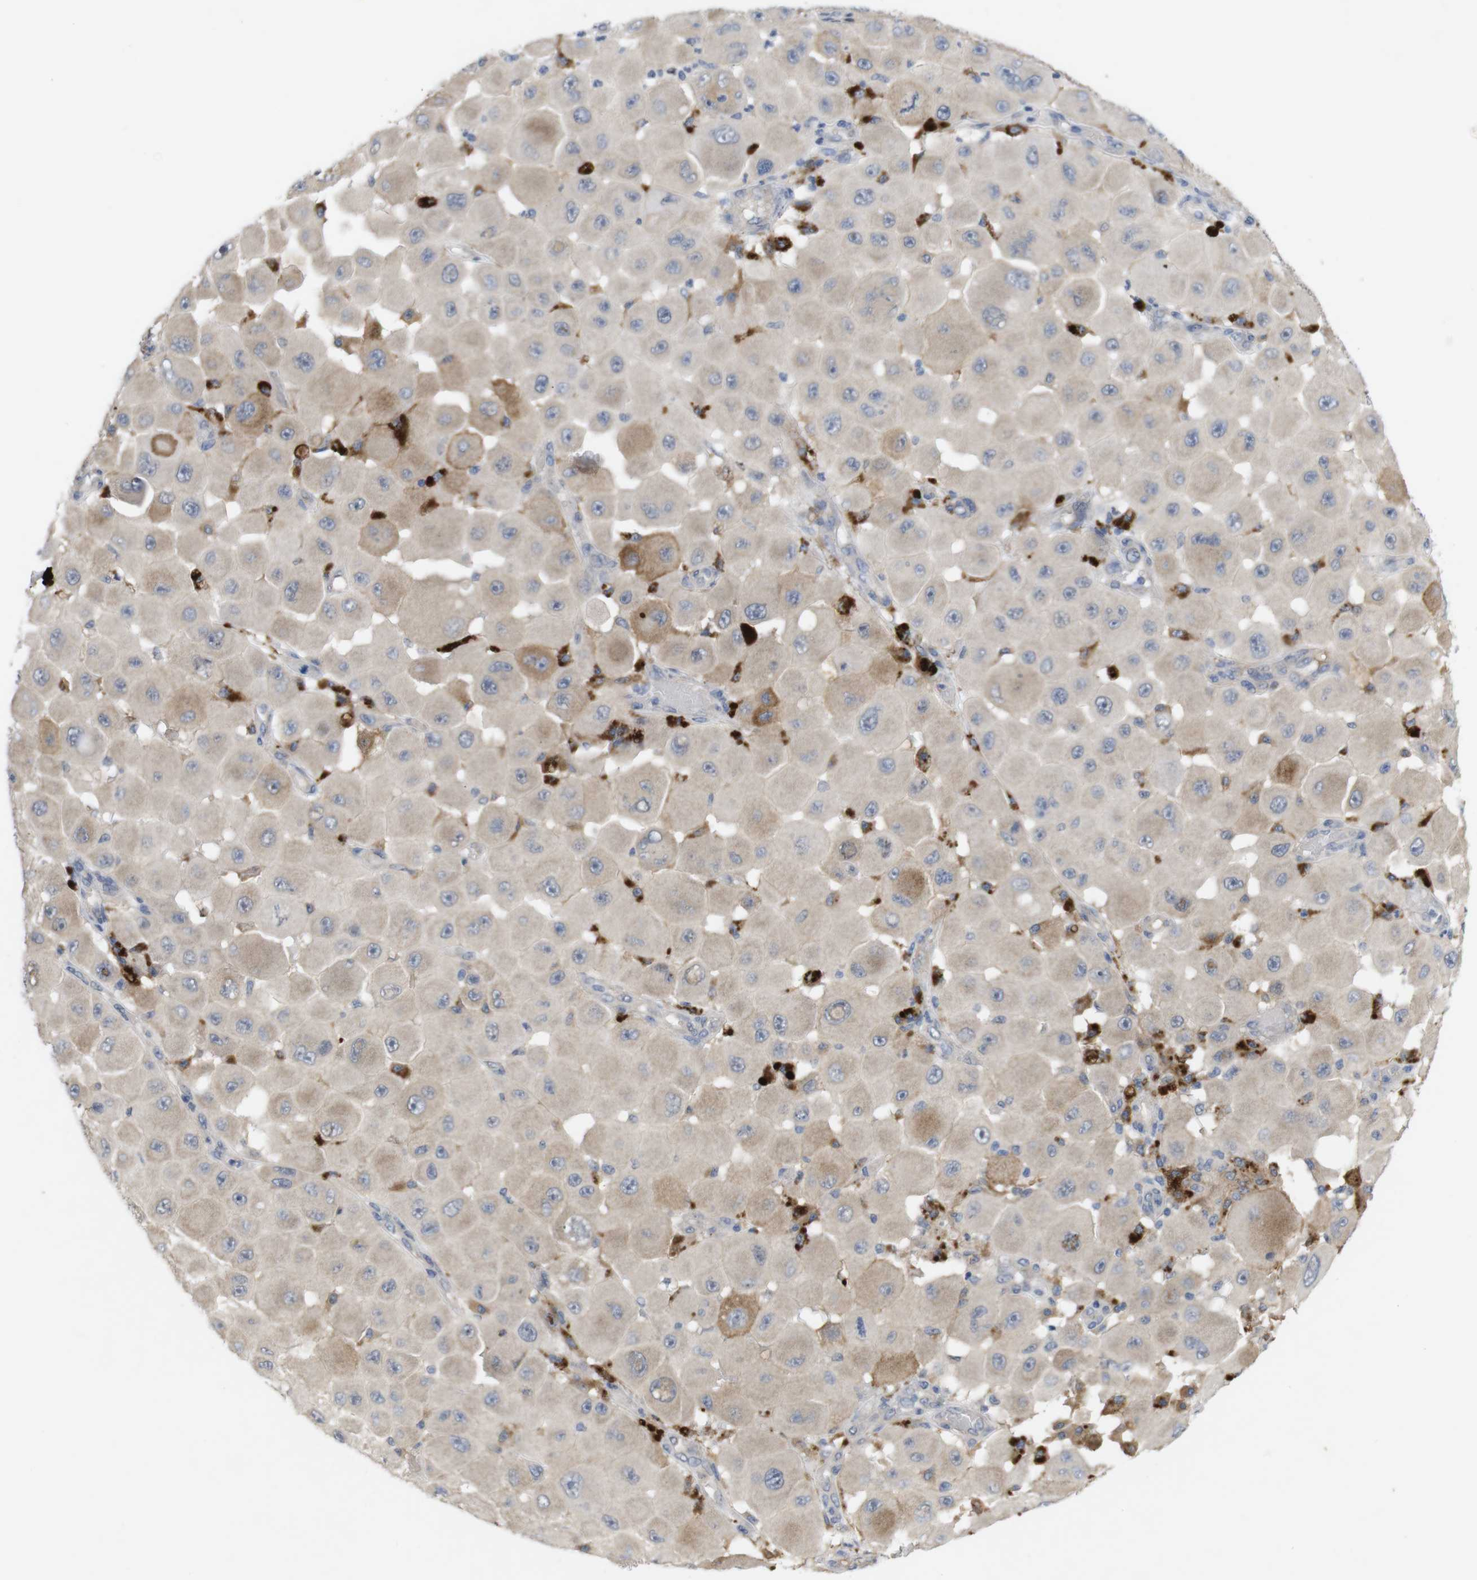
{"staining": {"intensity": "weak", "quantity": "25%-75%", "location": "cytoplasmic/membranous"}, "tissue": "melanoma", "cell_type": "Tumor cells", "image_type": "cancer", "snomed": [{"axis": "morphology", "description": "Malignant melanoma, NOS"}, {"axis": "topography", "description": "Skin"}], "caption": "Immunohistochemistry (IHC) photomicrograph of human melanoma stained for a protein (brown), which reveals low levels of weak cytoplasmic/membranous staining in about 25%-75% of tumor cells.", "gene": "BCAR3", "patient": {"sex": "female", "age": 81}}